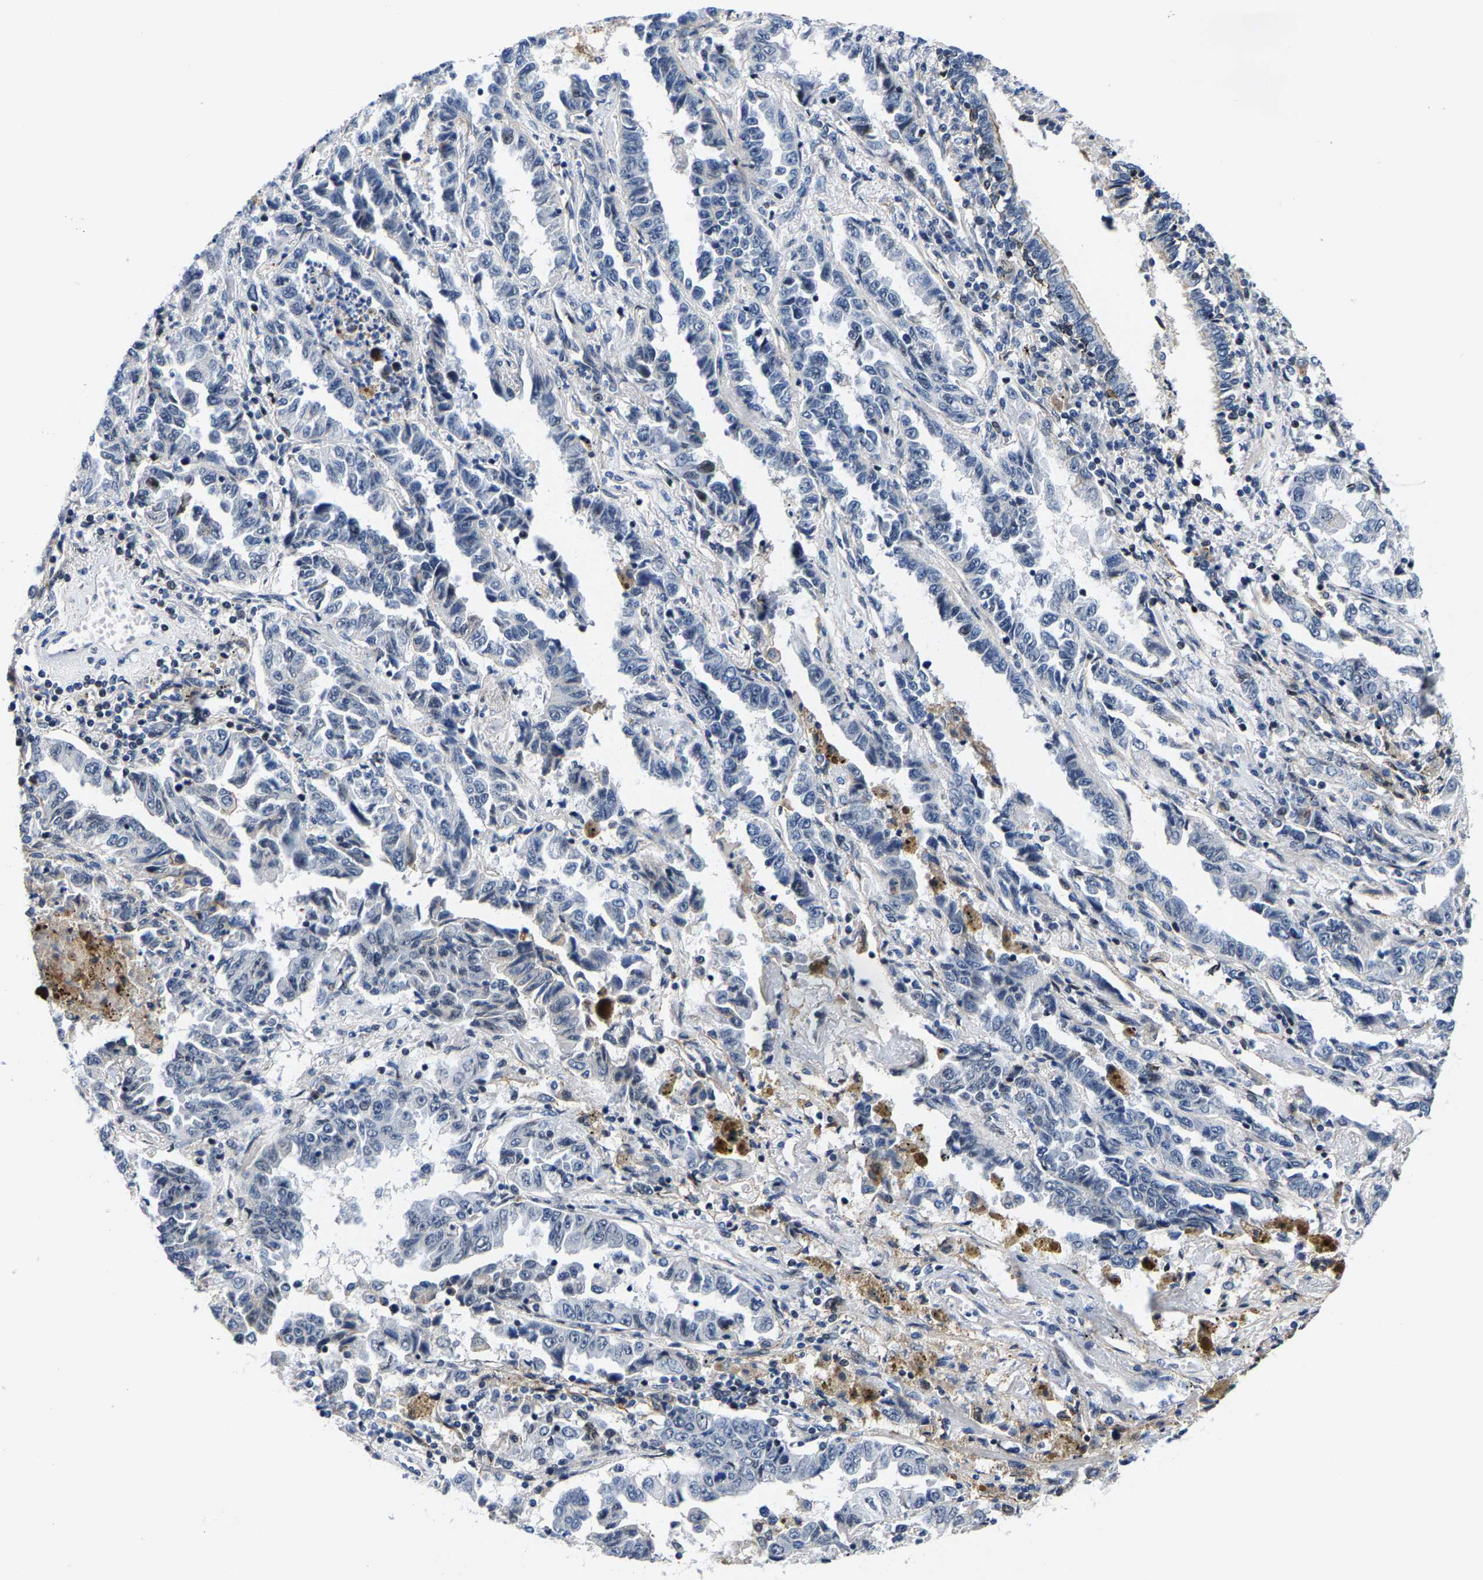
{"staining": {"intensity": "negative", "quantity": "none", "location": "none"}, "tissue": "lung cancer", "cell_type": "Tumor cells", "image_type": "cancer", "snomed": [{"axis": "morphology", "description": "Adenocarcinoma, NOS"}, {"axis": "topography", "description": "Lung"}], "caption": "An image of lung cancer (adenocarcinoma) stained for a protein reveals no brown staining in tumor cells.", "gene": "GTPBP10", "patient": {"sex": "female", "age": 51}}